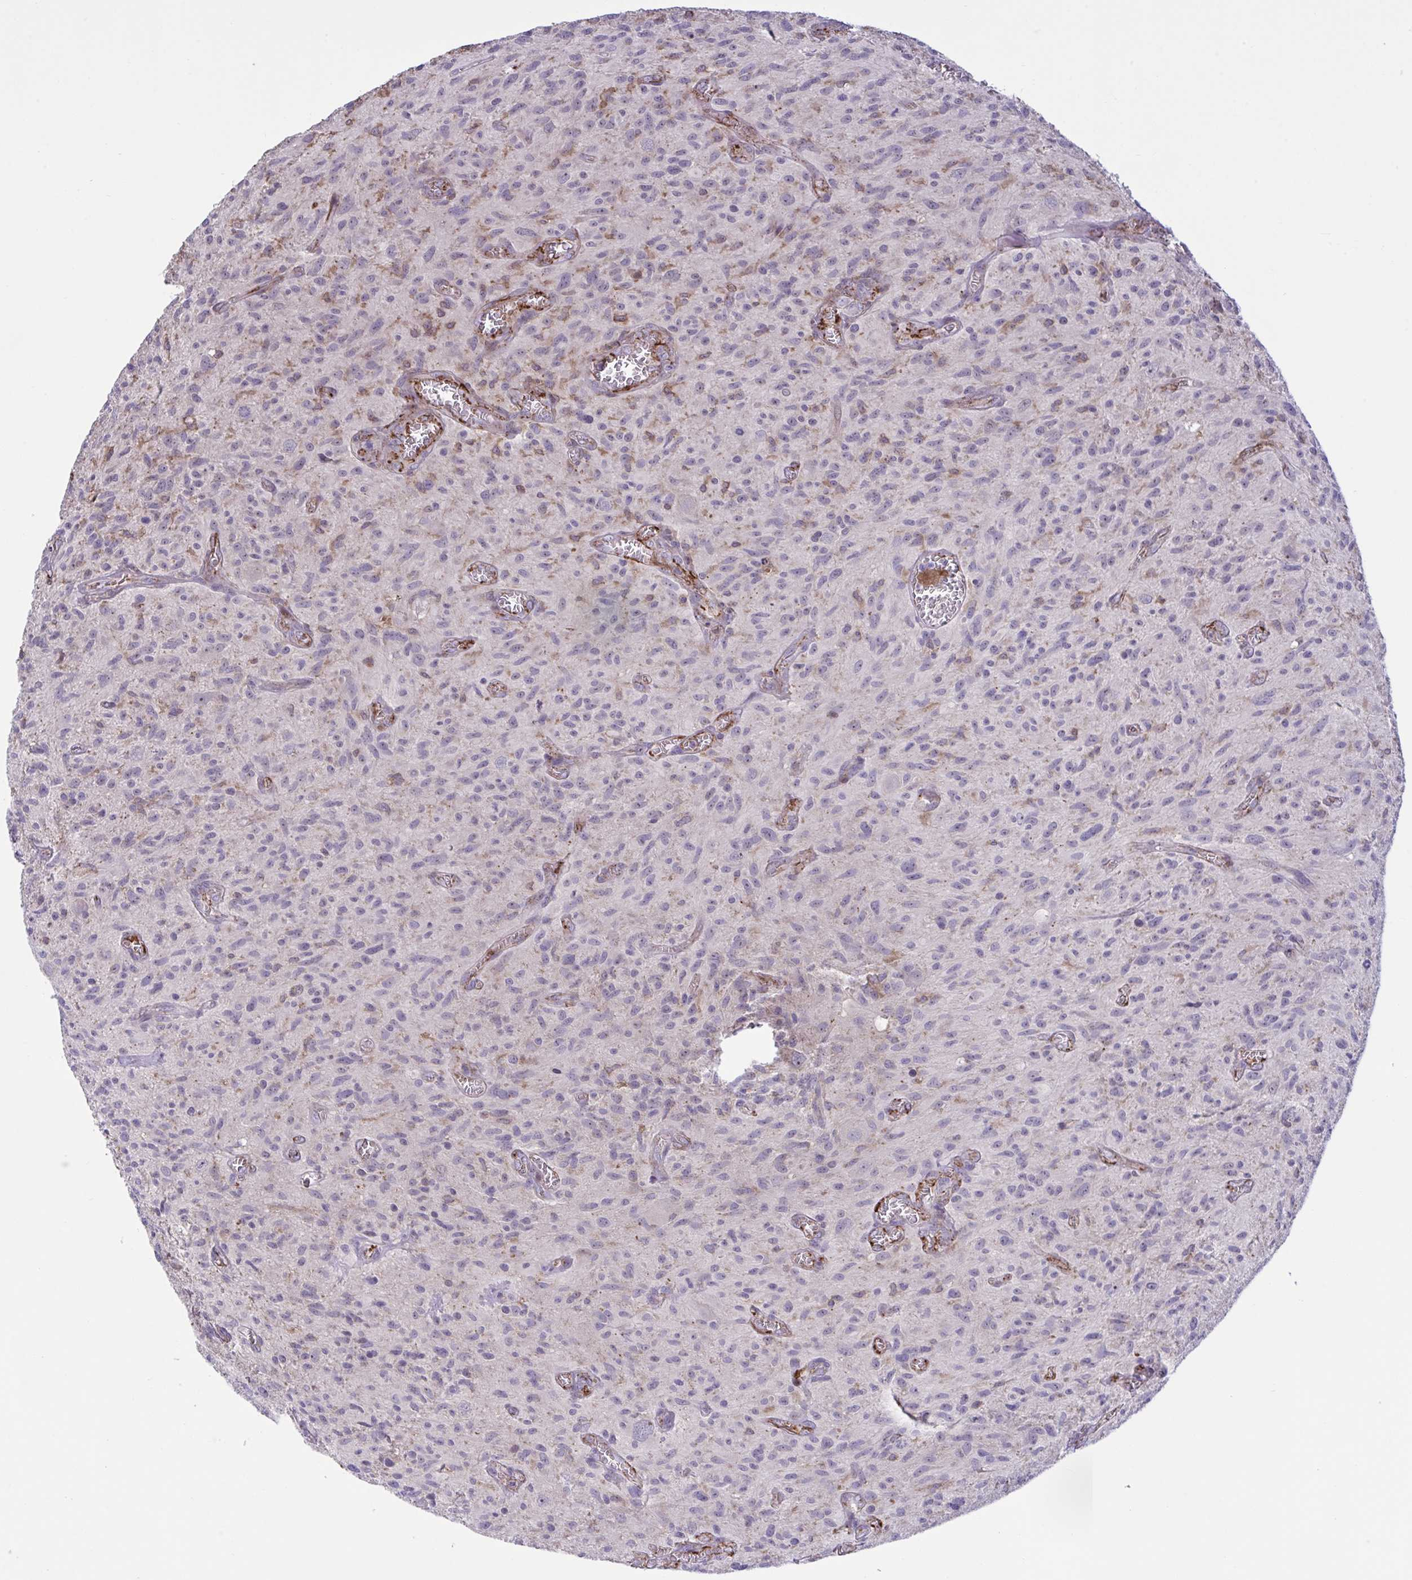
{"staining": {"intensity": "weak", "quantity": "<25%", "location": "cytoplasmic/membranous"}, "tissue": "glioma", "cell_type": "Tumor cells", "image_type": "cancer", "snomed": [{"axis": "morphology", "description": "Glioma, malignant, High grade"}, {"axis": "topography", "description": "Brain"}], "caption": "Immunohistochemistry (IHC) of human malignant glioma (high-grade) demonstrates no positivity in tumor cells.", "gene": "CD101", "patient": {"sex": "male", "age": 75}}